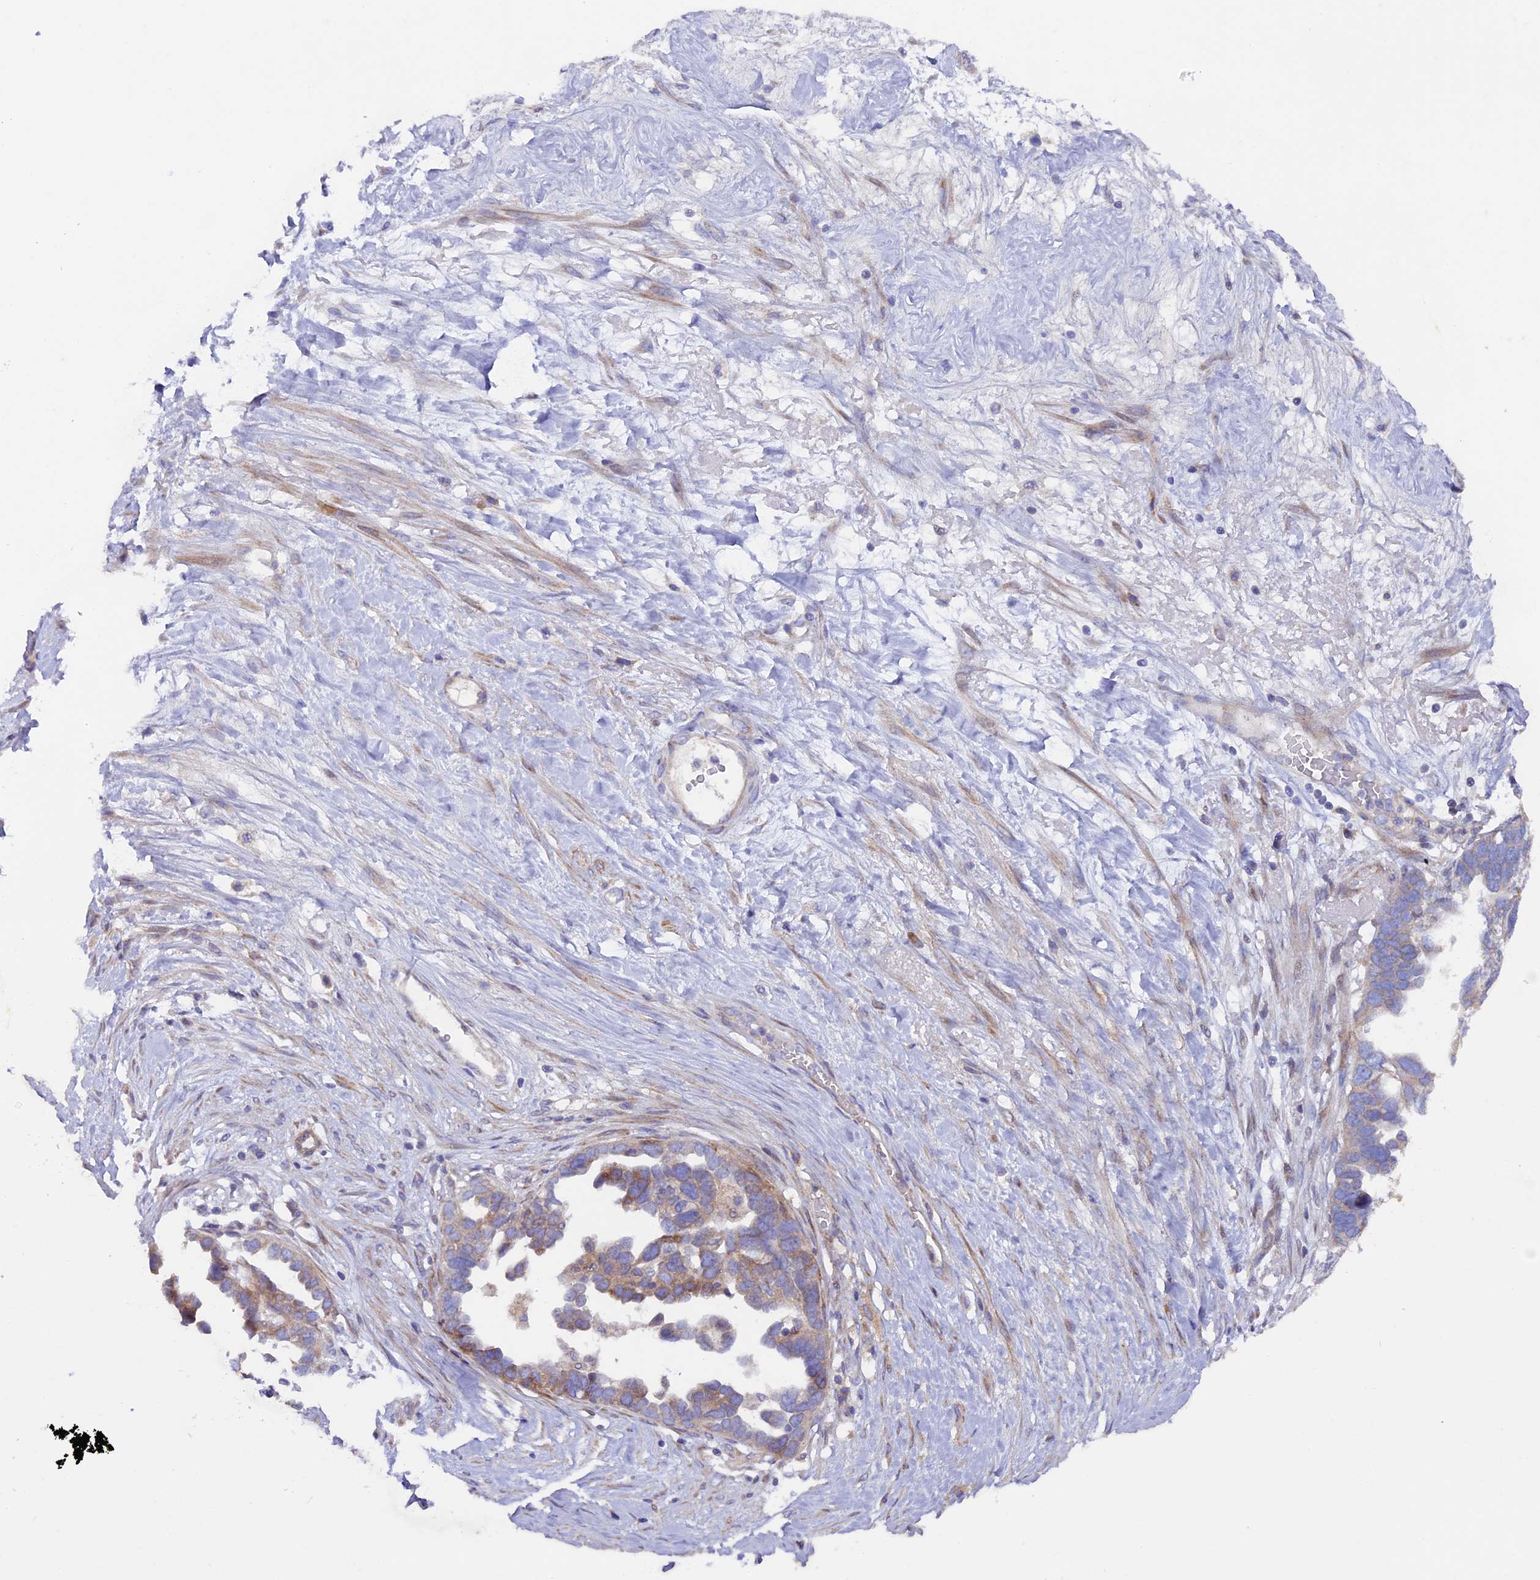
{"staining": {"intensity": "weak", "quantity": "<25%", "location": "cytoplasmic/membranous"}, "tissue": "ovarian cancer", "cell_type": "Tumor cells", "image_type": "cancer", "snomed": [{"axis": "morphology", "description": "Cystadenocarcinoma, serous, NOS"}, {"axis": "topography", "description": "Ovary"}], "caption": "Ovarian cancer was stained to show a protein in brown. There is no significant expression in tumor cells.", "gene": "PIGU", "patient": {"sex": "female", "age": 54}}